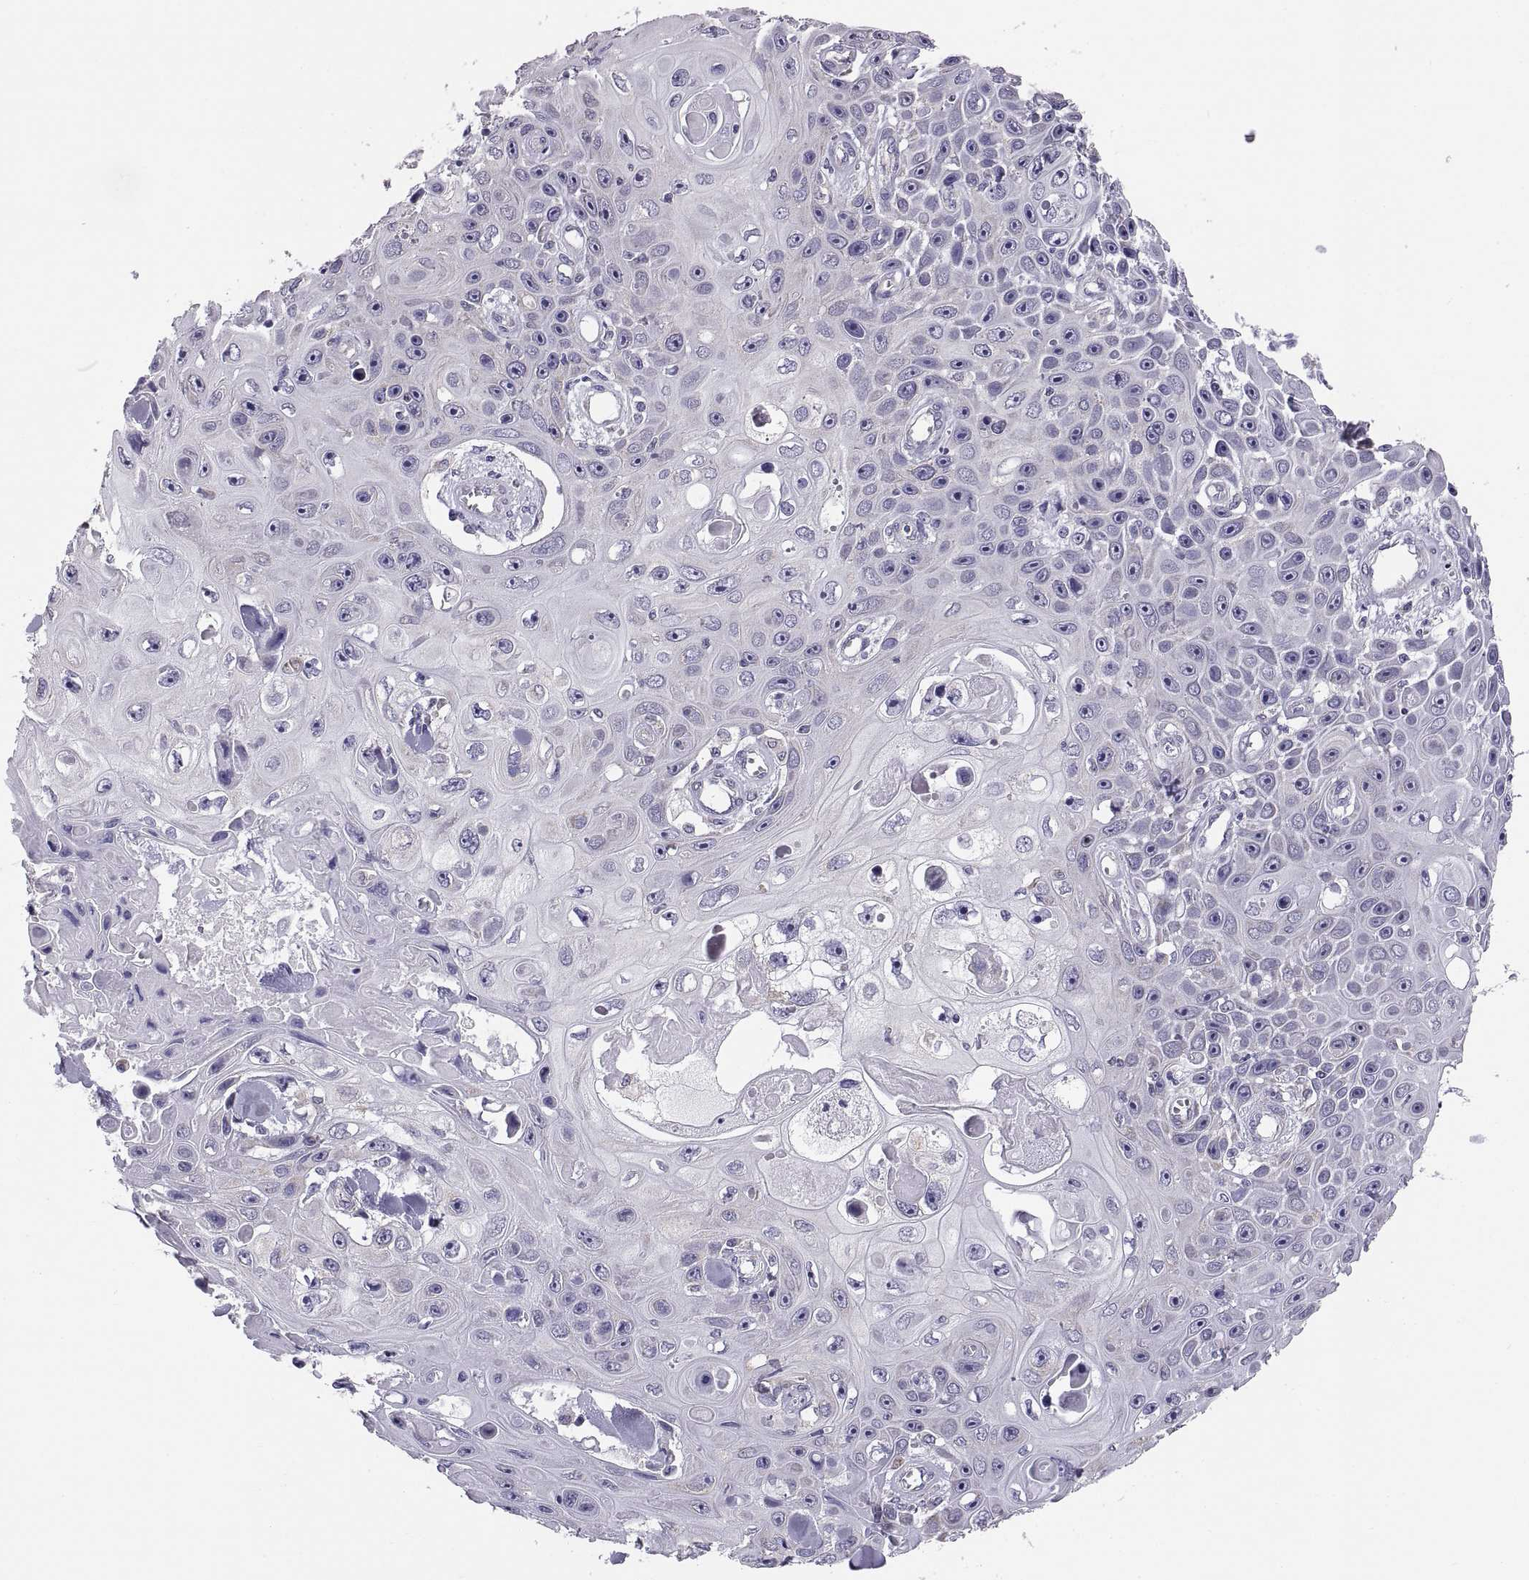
{"staining": {"intensity": "negative", "quantity": "none", "location": "none"}, "tissue": "skin cancer", "cell_type": "Tumor cells", "image_type": "cancer", "snomed": [{"axis": "morphology", "description": "Squamous cell carcinoma, NOS"}, {"axis": "topography", "description": "Skin"}], "caption": "IHC image of skin squamous cell carcinoma stained for a protein (brown), which displays no positivity in tumor cells.", "gene": "TNNC1", "patient": {"sex": "male", "age": 82}}